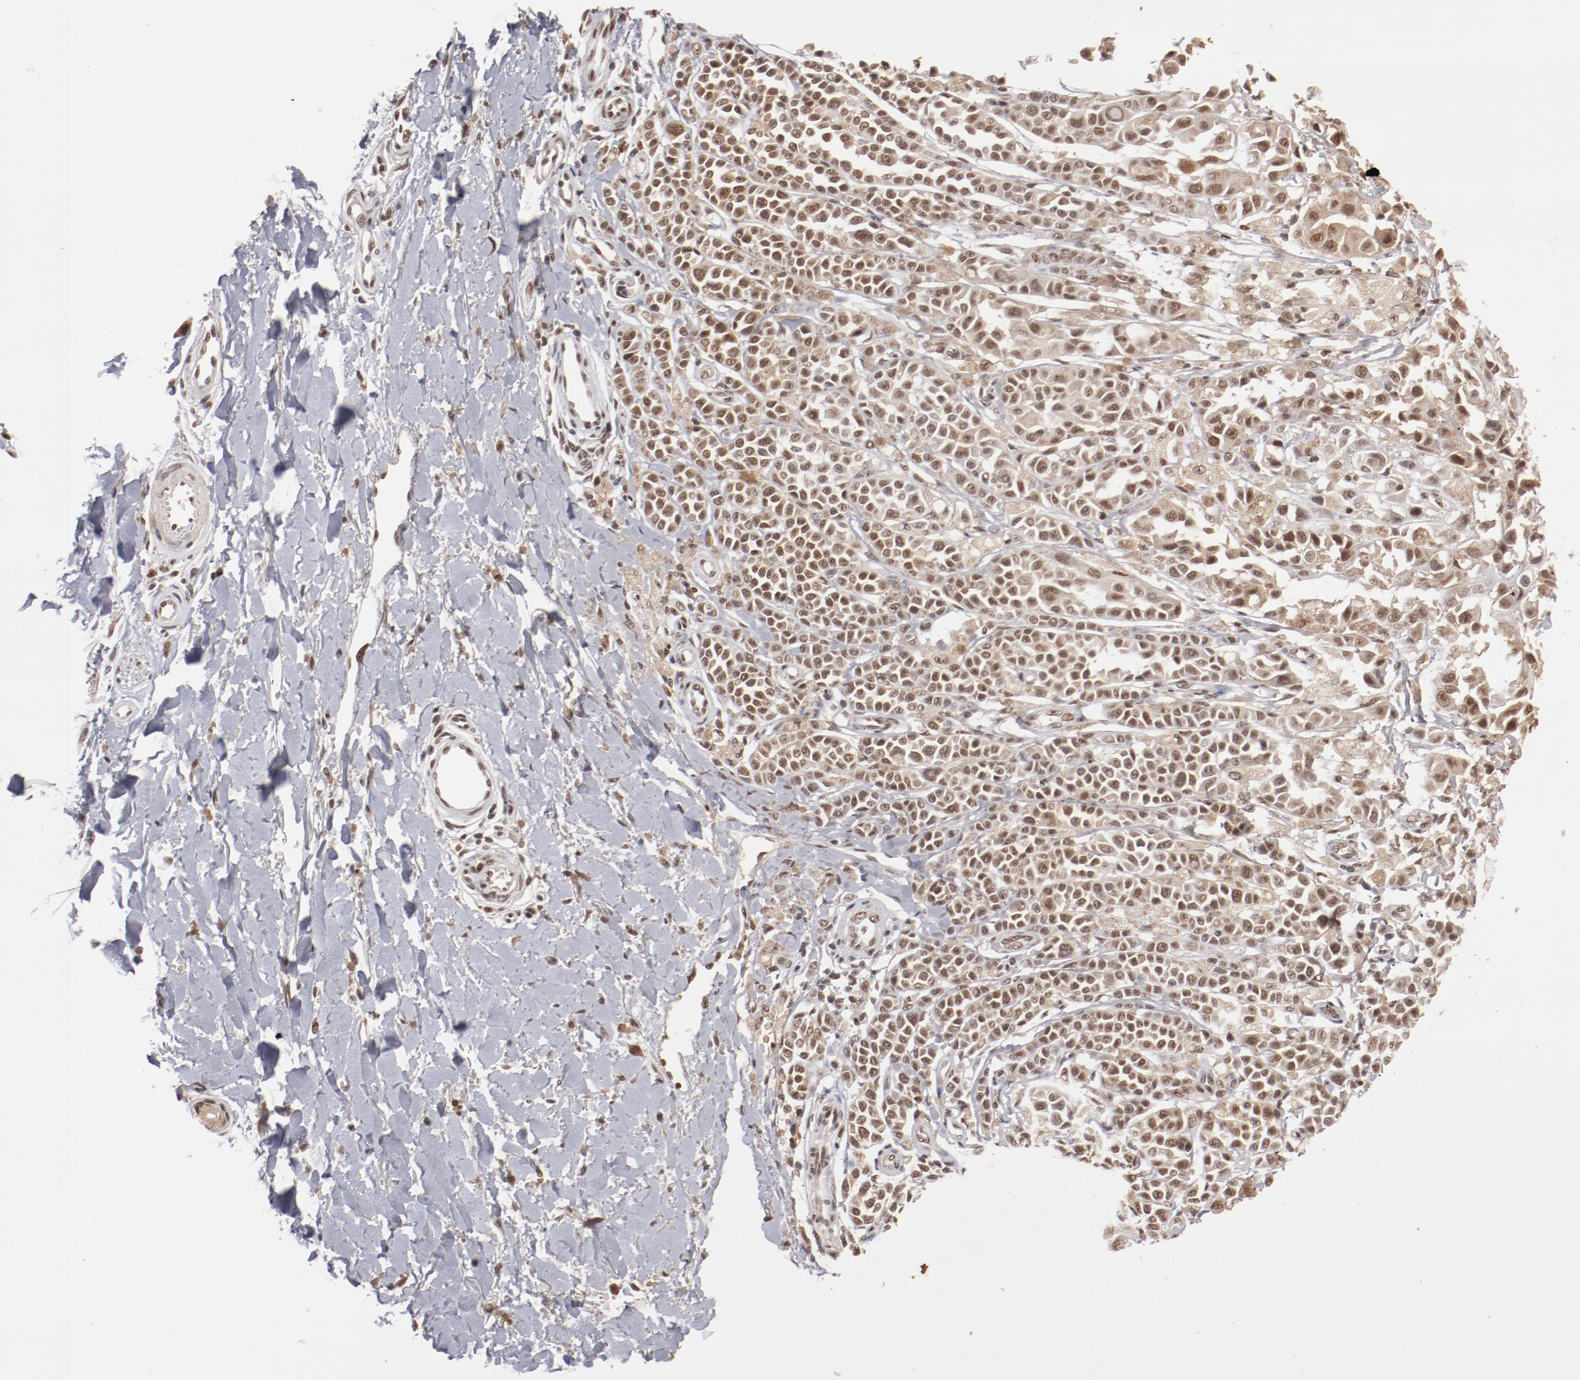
{"staining": {"intensity": "moderate", "quantity": ">75%", "location": "cytoplasmic/membranous,nuclear"}, "tissue": "melanoma", "cell_type": "Tumor cells", "image_type": "cancer", "snomed": [{"axis": "morphology", "description": "Malignant melanoma, NOS"}, {"axis": "topography", "description": "Skin"}], "caption": "Protein expression analysis of human melanoma reveals moderate cytoplasmic/membranous and nuclear expression in approximately >75% of tumor cells. (DAB IHC, brown staining for protein, blue staining for nuclei).", "gene": "CLOCK", "patient": {"sex": "female", "age": 38}}